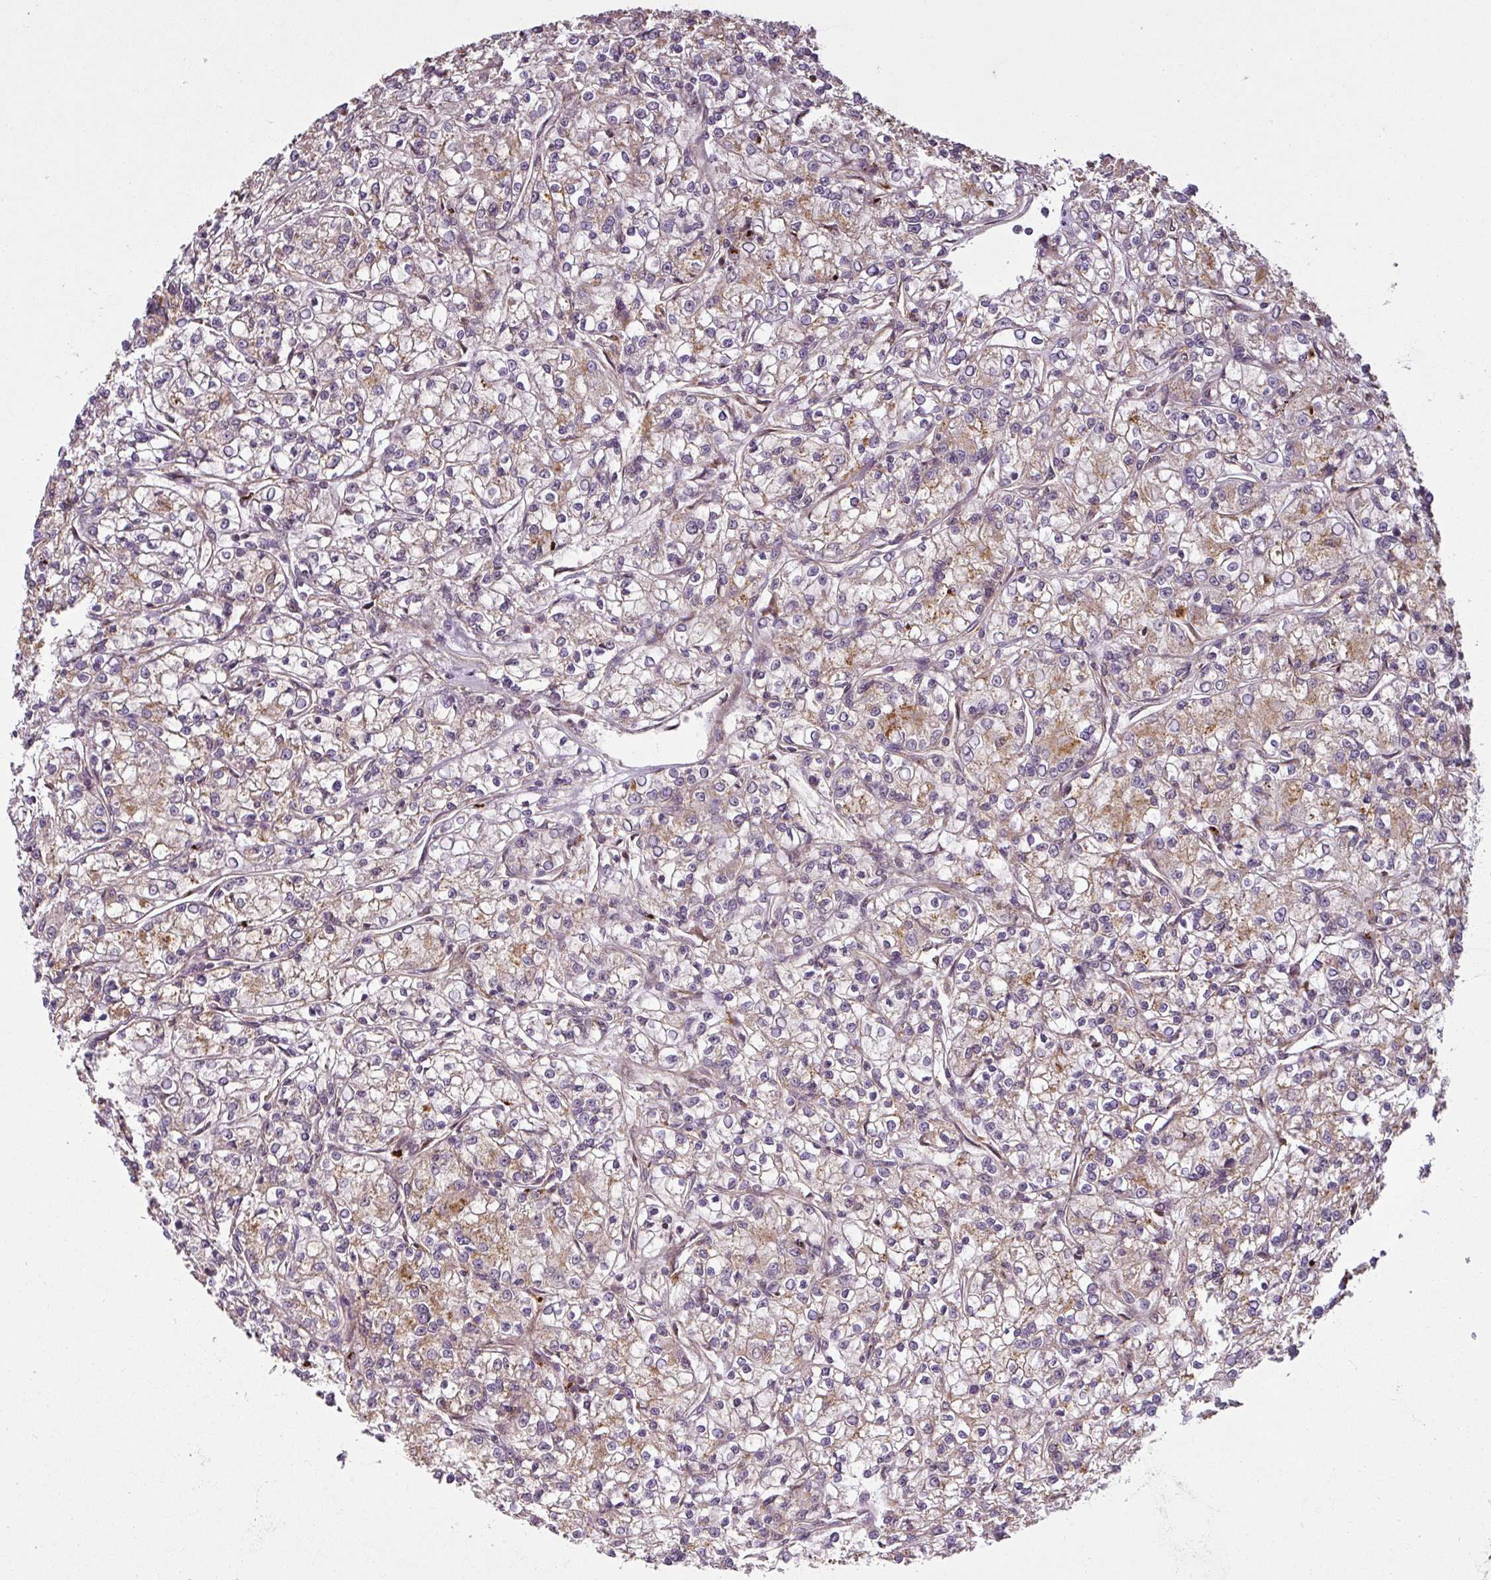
{"staining": {"intensity": "moderate", "quantity": "25%-75%", "location": "cytoplasmic/membranous"}, "tissue": "renal cancer", "cell_type": "Tumor cells", "image_type": "cancer", "snomed": [{"axis": "morphology", "description": "Adenocarcinoma, NOS"}, {"axis": "topography", "description": "Kidney"}], "caption": "Human renal cancer (adenocarcinoma) stained with a brown dye shows moderate cytoplasmic/membranous positive staining in about 25%-75% of tumor cells.", "gene": "DIMT1", "patient": {"sex": "female", "age": 59}}